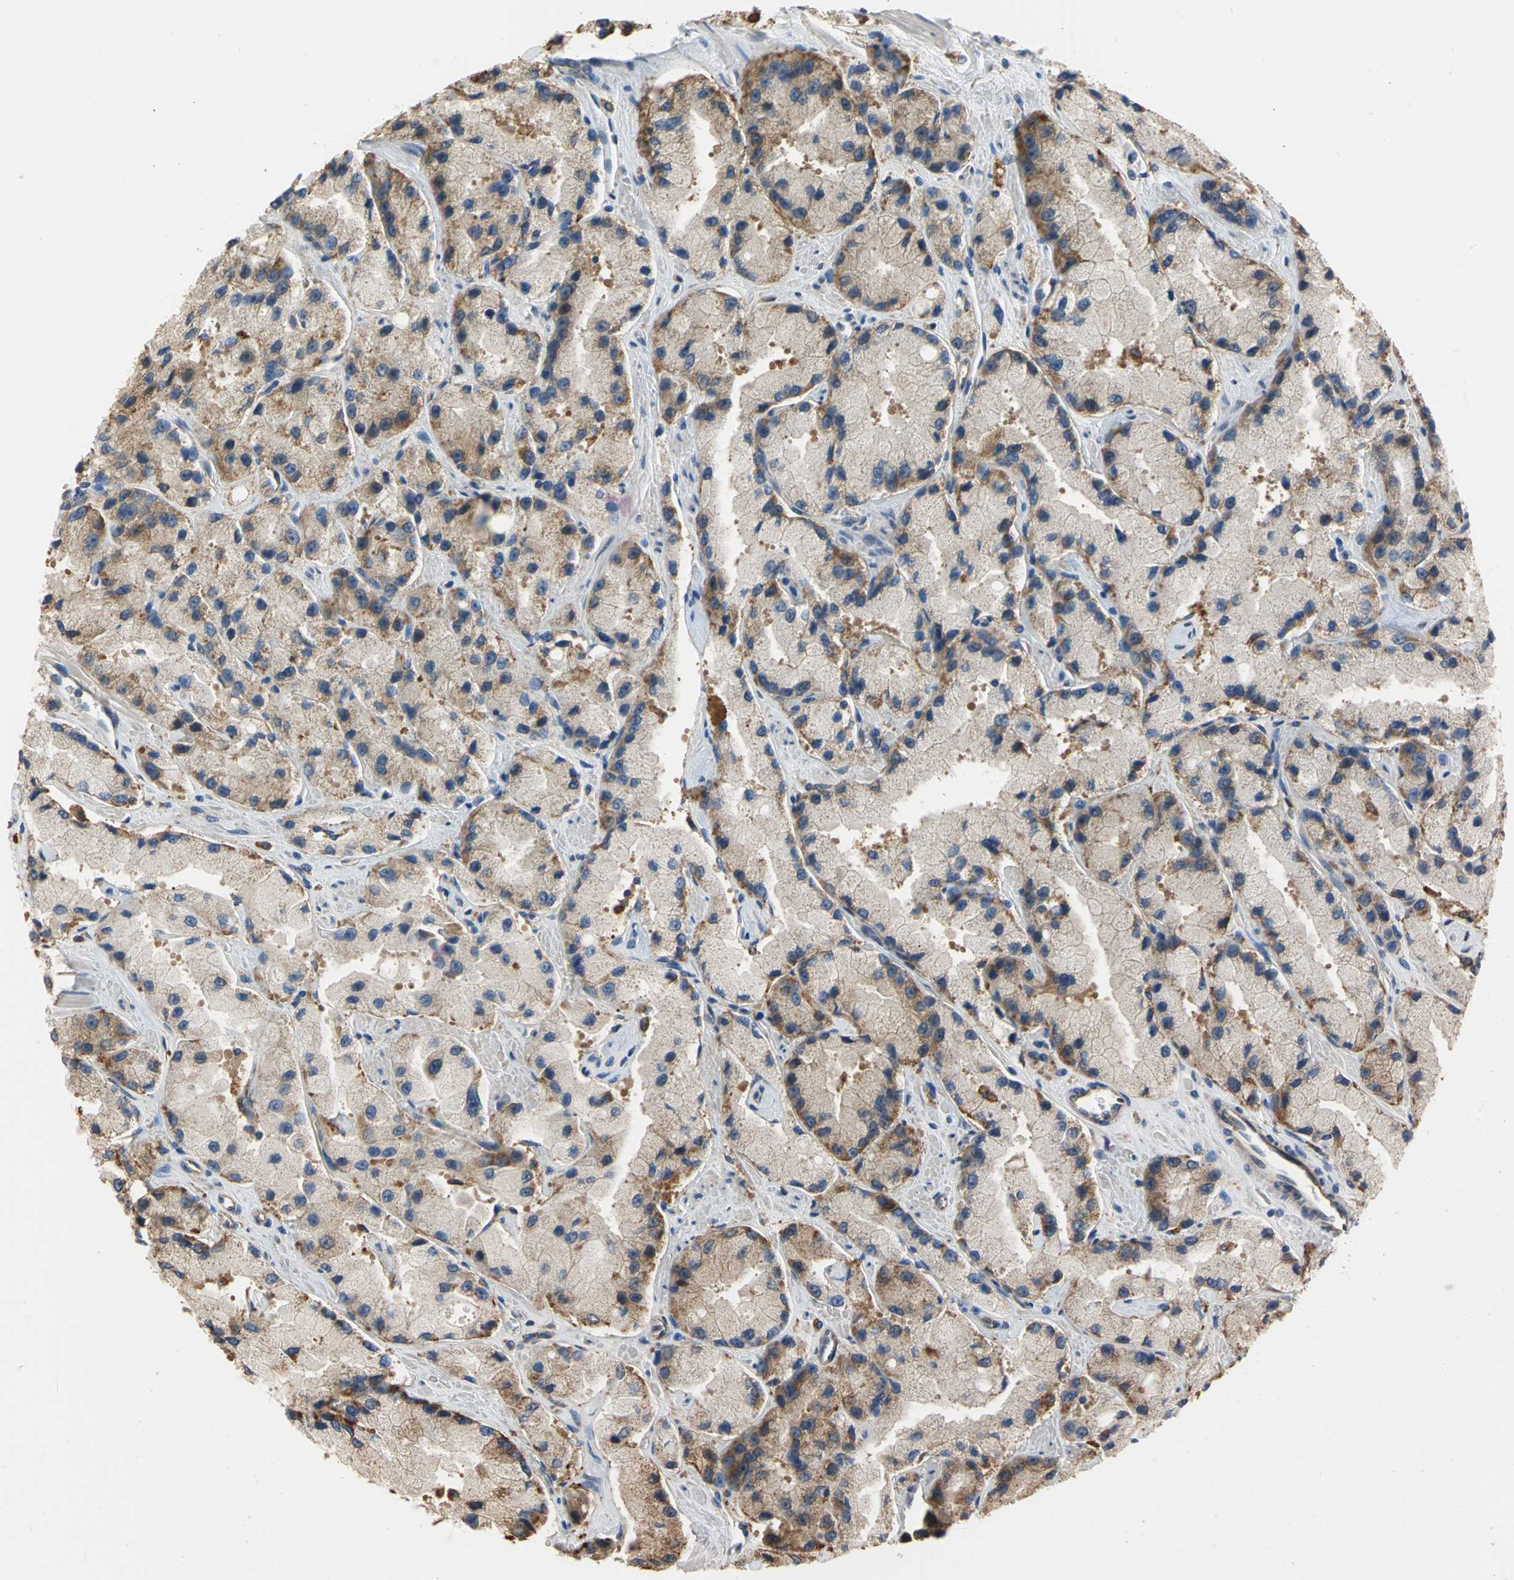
{"staining": {"intensity": "moderate", "quantity": "25%-75%", "location": "cytoplasmic/membranous"}, "tissue": "prostate cancer", "cell_type": "Tumor cells", "image_type": "cancer", "snomed": [{"axis": "morphology", "description": "Adenocarcinoma, High grade"}, {"axis": "topography", "description": "Prostate"}], "caption": "There is medium levels of moderate cytoplasmic/membranous staining in tumor cells of prostate adenocarcinoma (high-grade), as demonstrated by immunohistochemical staining (brown color).", "gene": "DIAPH2", "patient": {"sex": "male", "age": 58}}